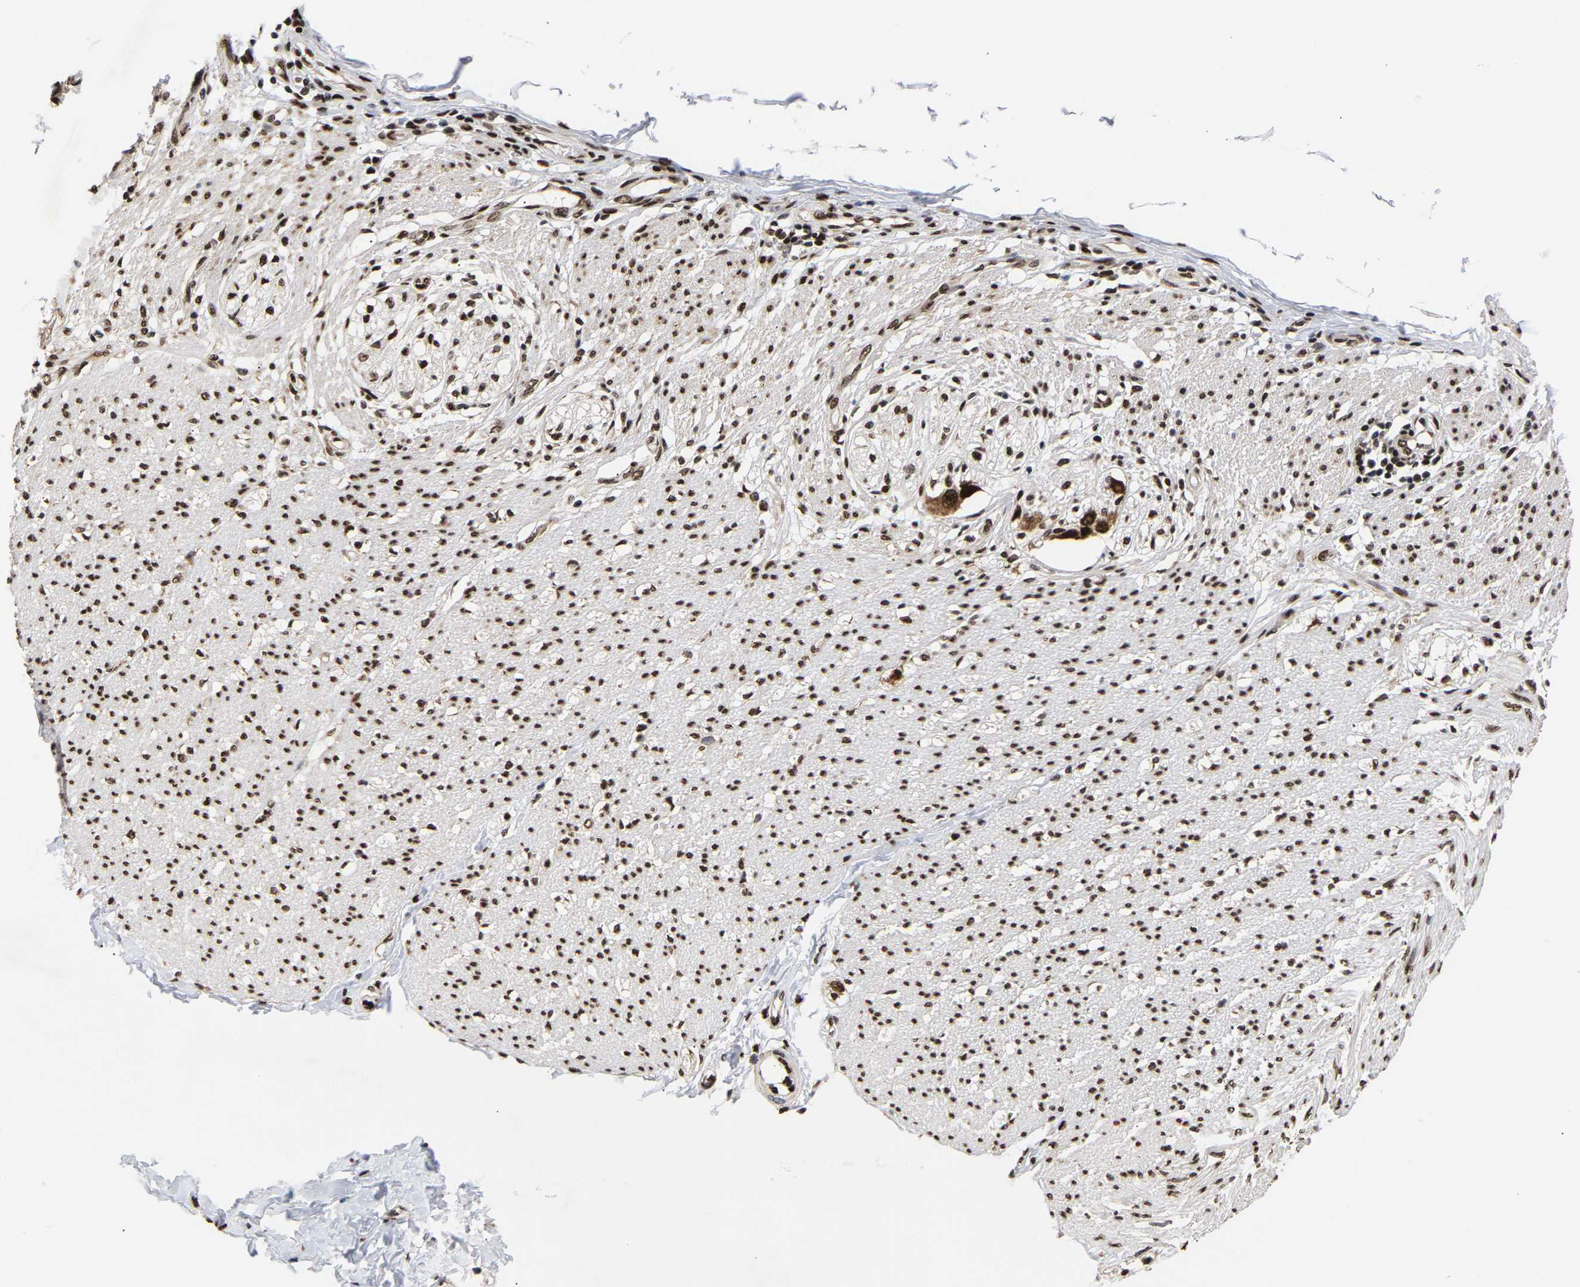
{"staining": {"intensity": "strong", "quantity": ">75%", "location": "nuclear"}, "tissue": "smooth muscle", "cell_type": "Smooth muscle cells", "image_type": "normal", "snomed": [{"axis": "morphology", "description": "Normal tissue, NOS"}, {"axis": "morphology", "description": "Adenocarcinoma, NOS"}, {"axis": "topography", "description": "Colon"}, {"axis": "topography", "description": "Peripheral nerve tissue"}], "caption": "Immunohistochemistry (DAB) staining of unremarkable human smooth muscle demonstrates strong nuclear protein expression in about >75% of smooth muscle cells.", "gene": "PSIP1", "patient": {"sex": "male", "age": 14}}